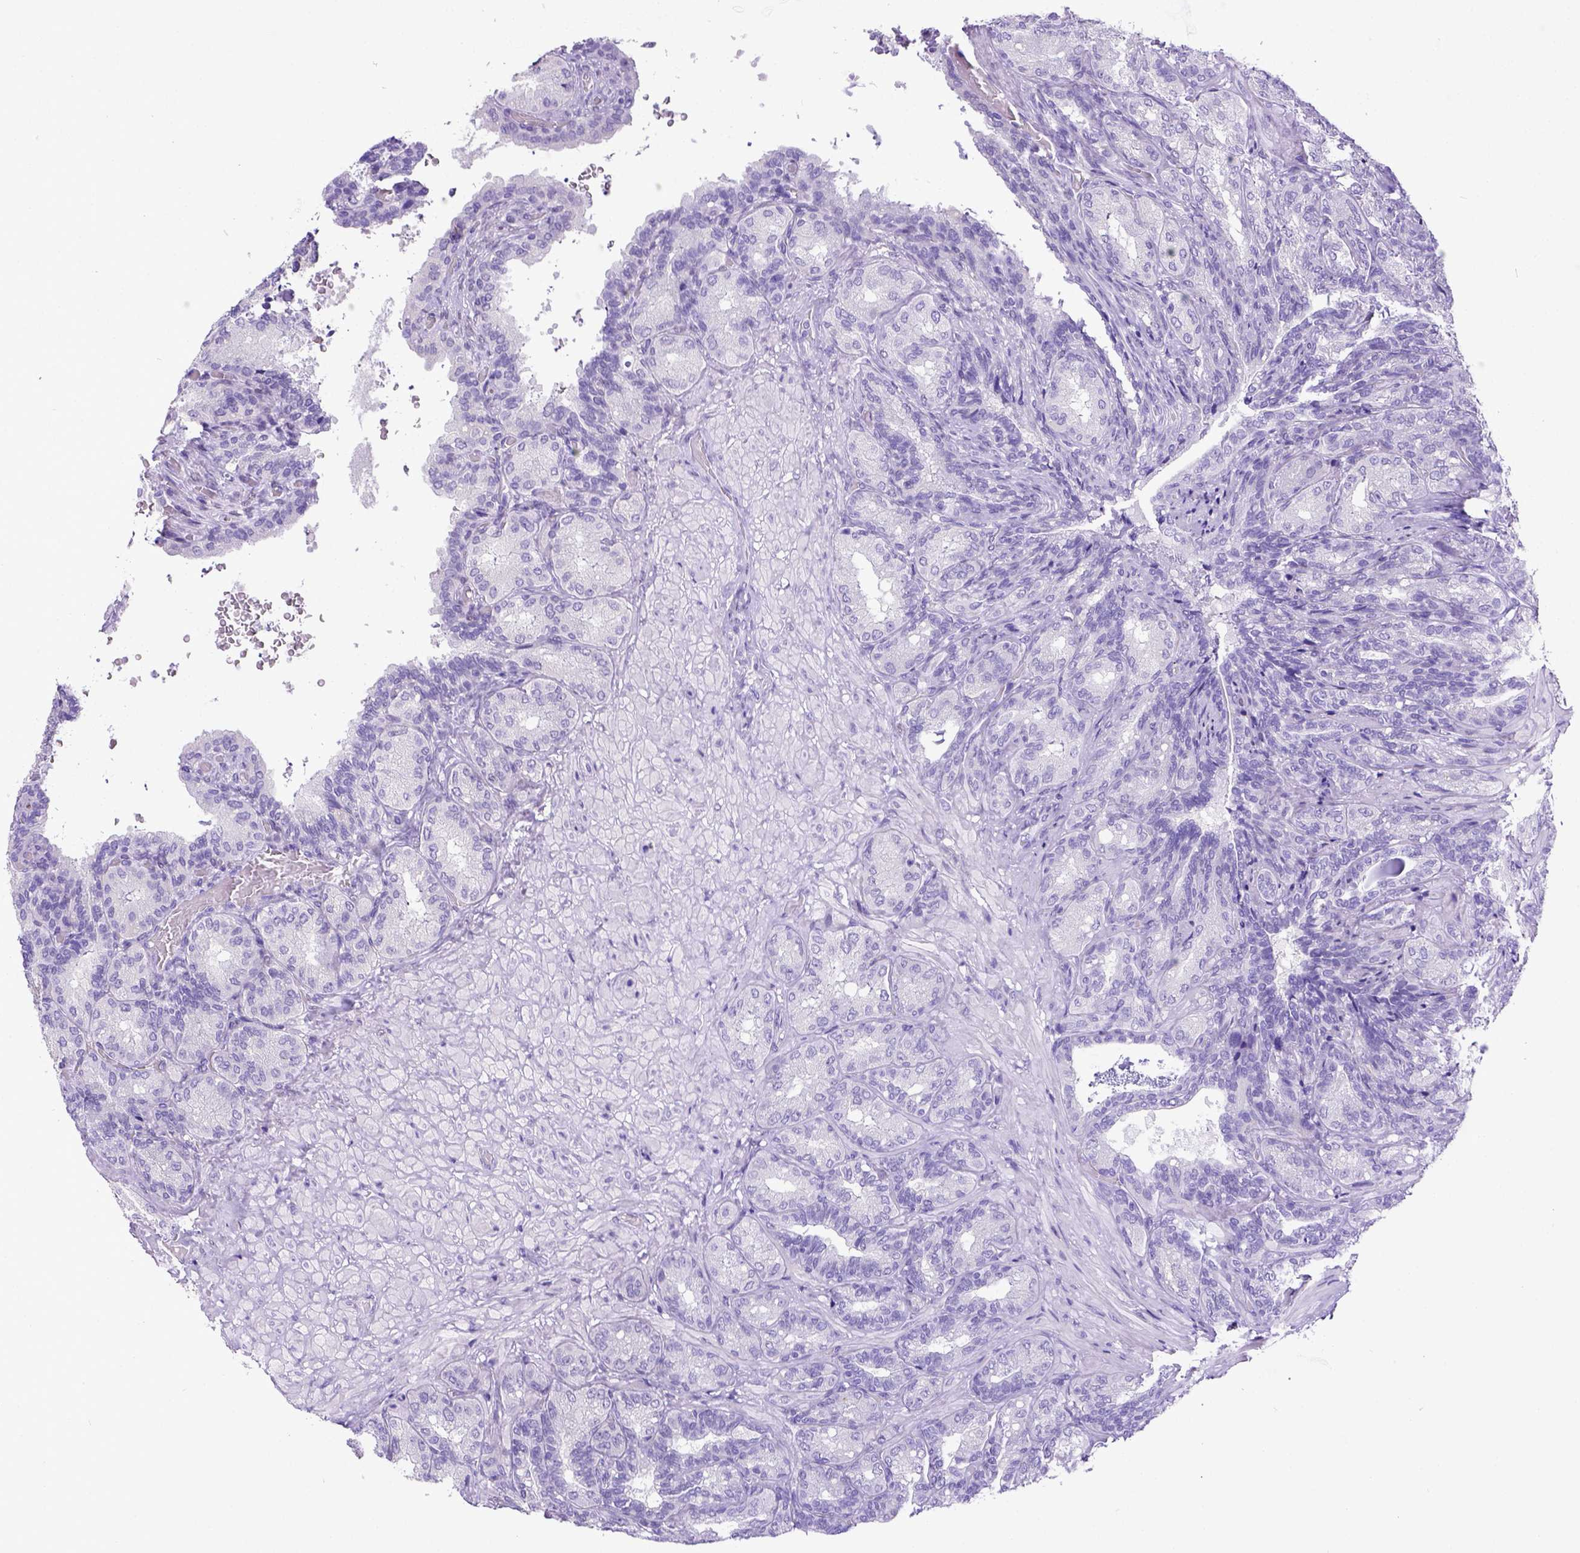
{"staining": {"intensity": "negative", "quantity": "none", "location": "none"}, "tissue": "seminal vesicle", "cell_type": "Glandular cells", "image_type": "normal", "snomed": [{"axis": "morphology", "description": "Normal tissue, NOS"}, {"axis": "topography", "description": "Seminal veicle"}], "caption": "The immunohistochemistry (IHC) image has no significant staining in glandular cells of seminal vesicle. The staining is performed using DAB brown chromogen with nuclei counter-stained in using hematoxylin.", "gene": "ESR1", "patient": {"sex": "male", "age": 68}}